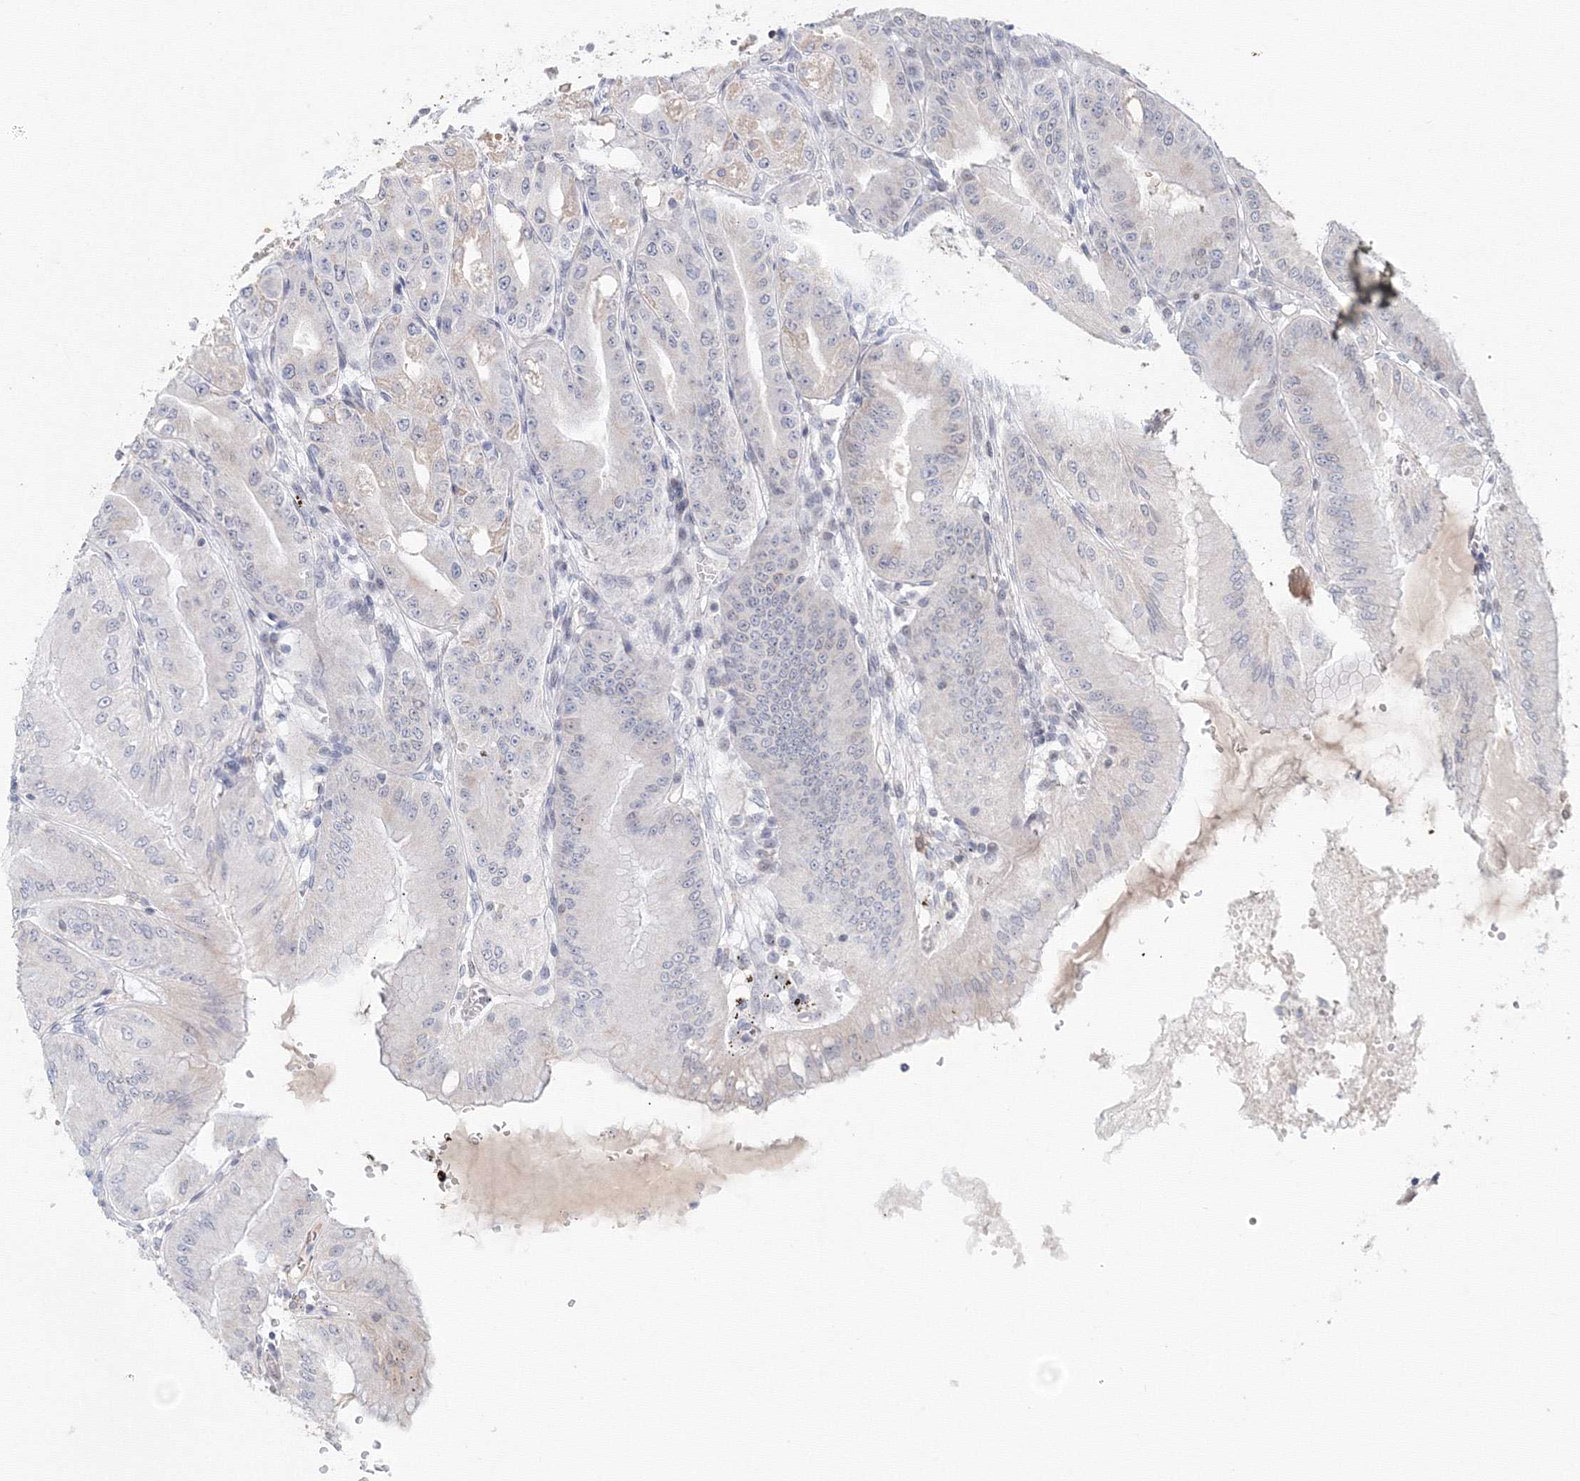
{"staining": {"intensity": "moderate", "quantity": "25%-75%", "location": "cytoplasmic/membranous,nuclear"}, "tissue": "stomach", "cell_type": "Glandular cells", "image_type": "normal", "snomed": [{"axis": "morphology", "description": "Normal tissue, NOS"}, {"axis": "topography", "description": "Stomach, upper"}, {"axis": "topography", "description": "Stomach, lower"}], "caption": "Moderate cytoplasmic/membranous,nuclear expression for a protein is identified in approximately 25%-75% of glandular cells of benign stomach using immunohistochemistry.", "gene": "SLC7A7", "patient": {"sex": "male", "age": 71}}